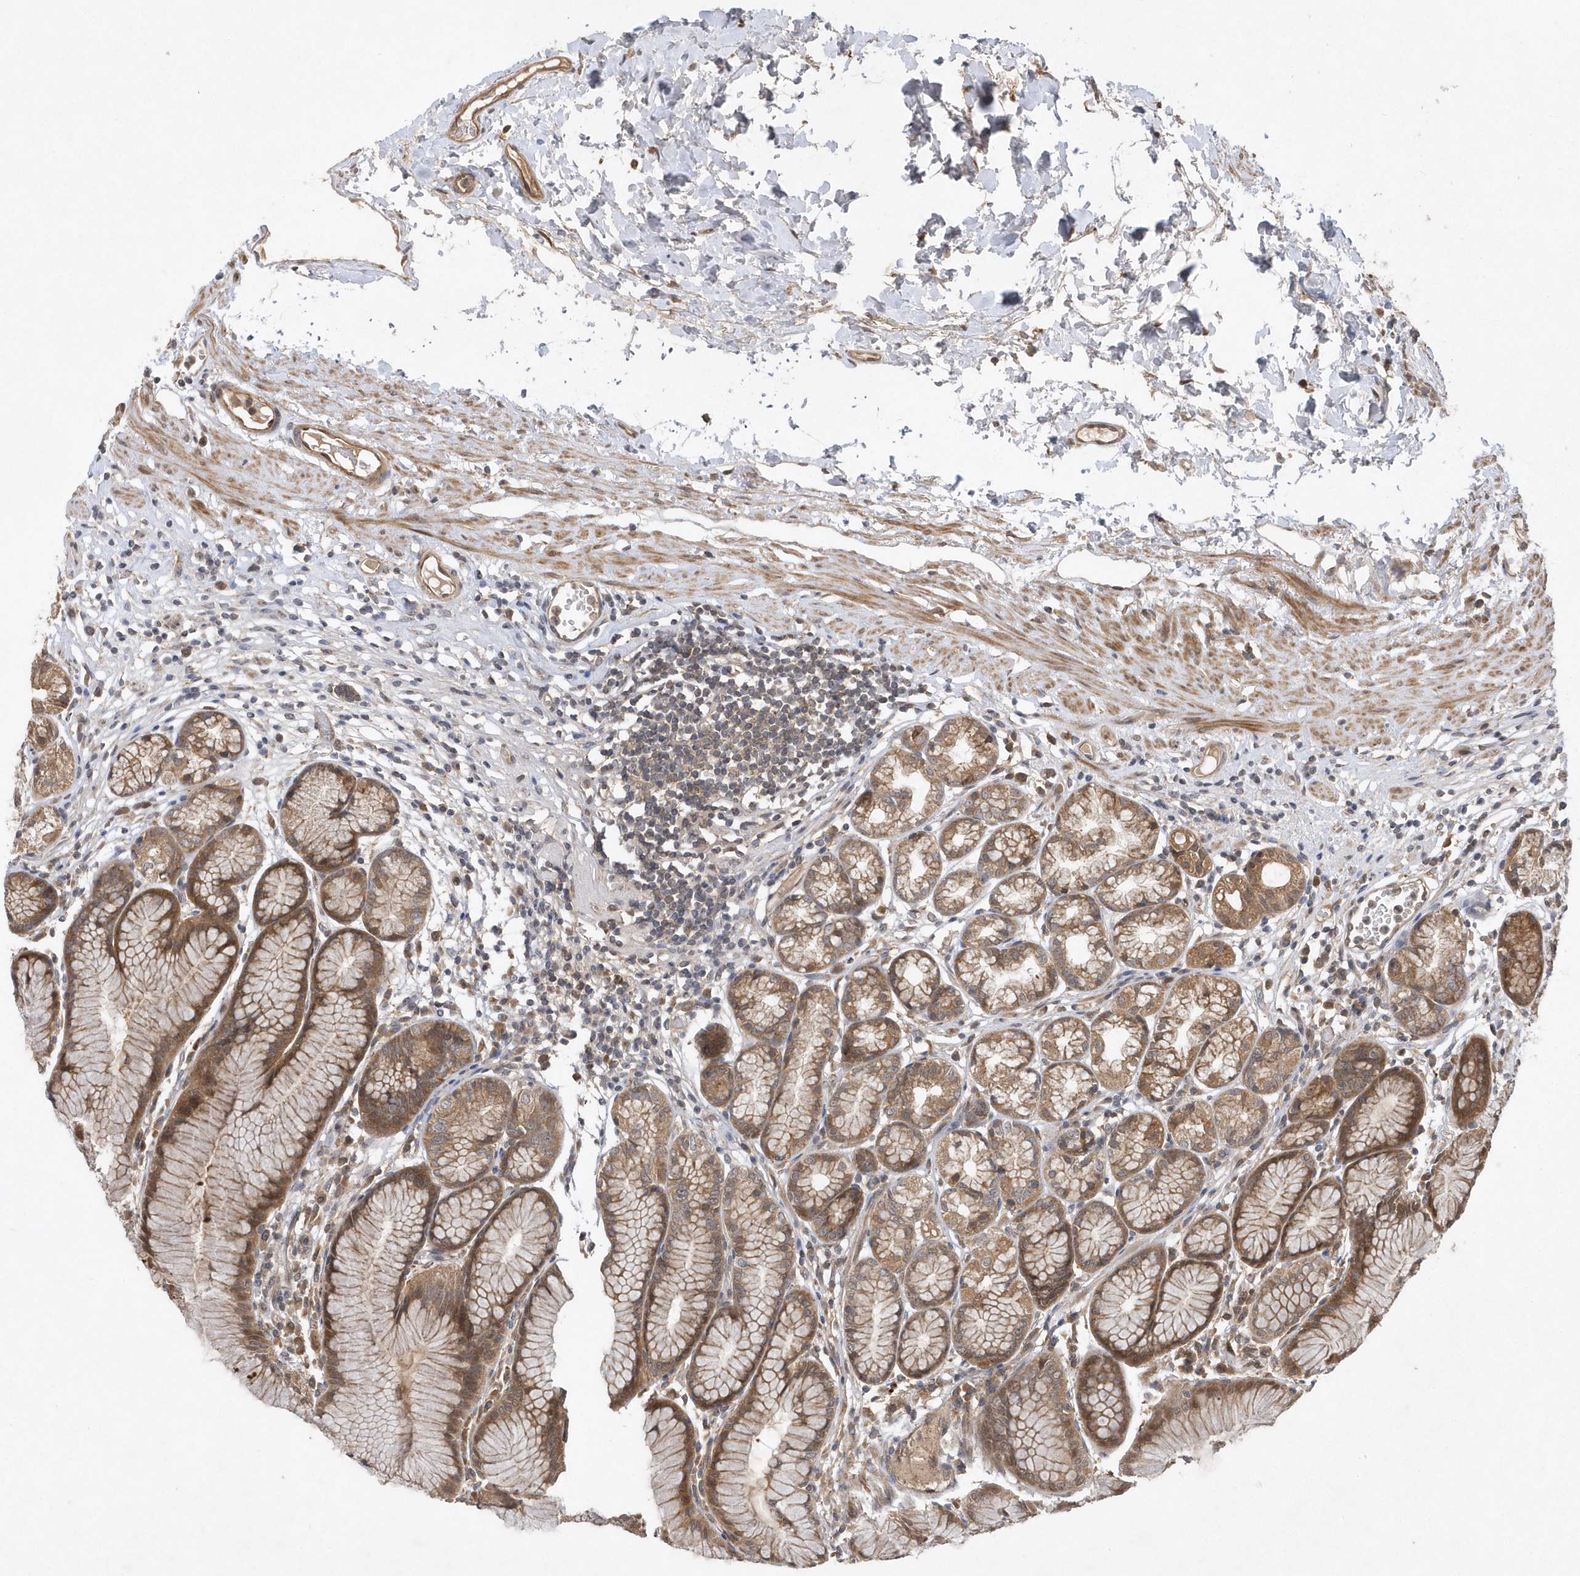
{"staining": {"intensity": "moderate", "quantity": ">75%", "location": "cytoplasmic/membranous"}, "tissue": "stomach", "cell_type": "Glandular cells", "image_type": "normal", "snomed": [{"axis": "morphology", "description": "Normal tissue, NOS"}, {"axis": "topography", "description": "Stomach"}], "caption": "IHC micrograph of normal human stomach stained for a protein (brown), which reveals medium levels of moderate cytoplasmic/membranous expression in about >75% of glandular cells.", "gene": "GFM2", "patient": {"sex": "female", "age": 57}}